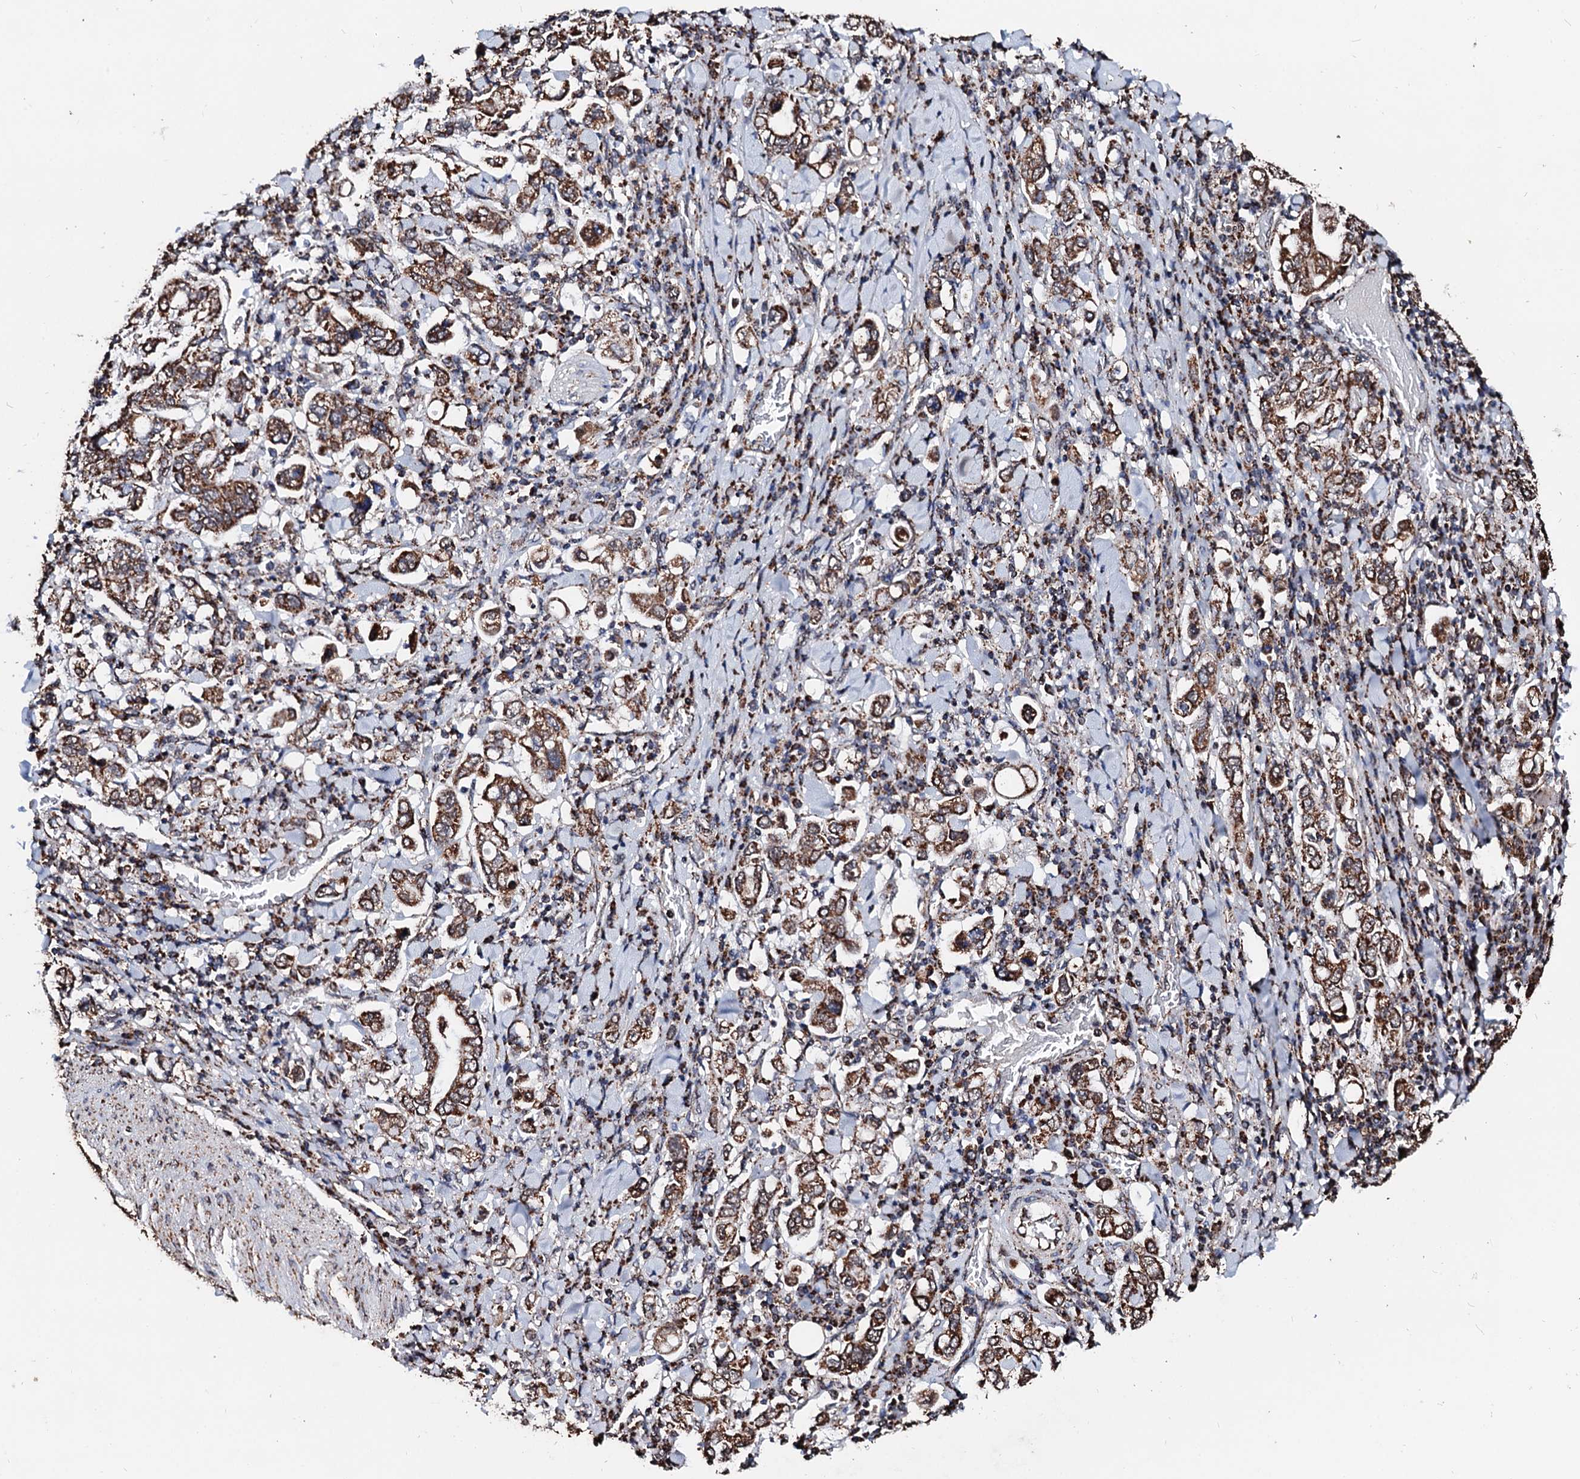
{"staining": {"intensity": "moderate", "quantity": ">75%", "location": "cytoplasmic/membranous"}, "tissue": "stomach cancer", "cell_type": "Tumor cells", "image_type": "cancer", "snomed": [{"axis": "morphology", "description": "Adenocarcinoma, NOS"}, {"axis": "topography", "description": "Stomach, upper"}], "caption": "Protein expression analysis of human adenocarcinoma (stomach) reveals moderate cytoplasmic/membranous positivity in approximately >75% of tumor cells. The protein is stained brown, and the nuclei are stained in blue (DAB (3,3'-diaminobenzidine) IHC with brightfield microscopy, high magnification).", "gene": "SECISBP2L", "patient": {"sex": "male", "age": 62}}